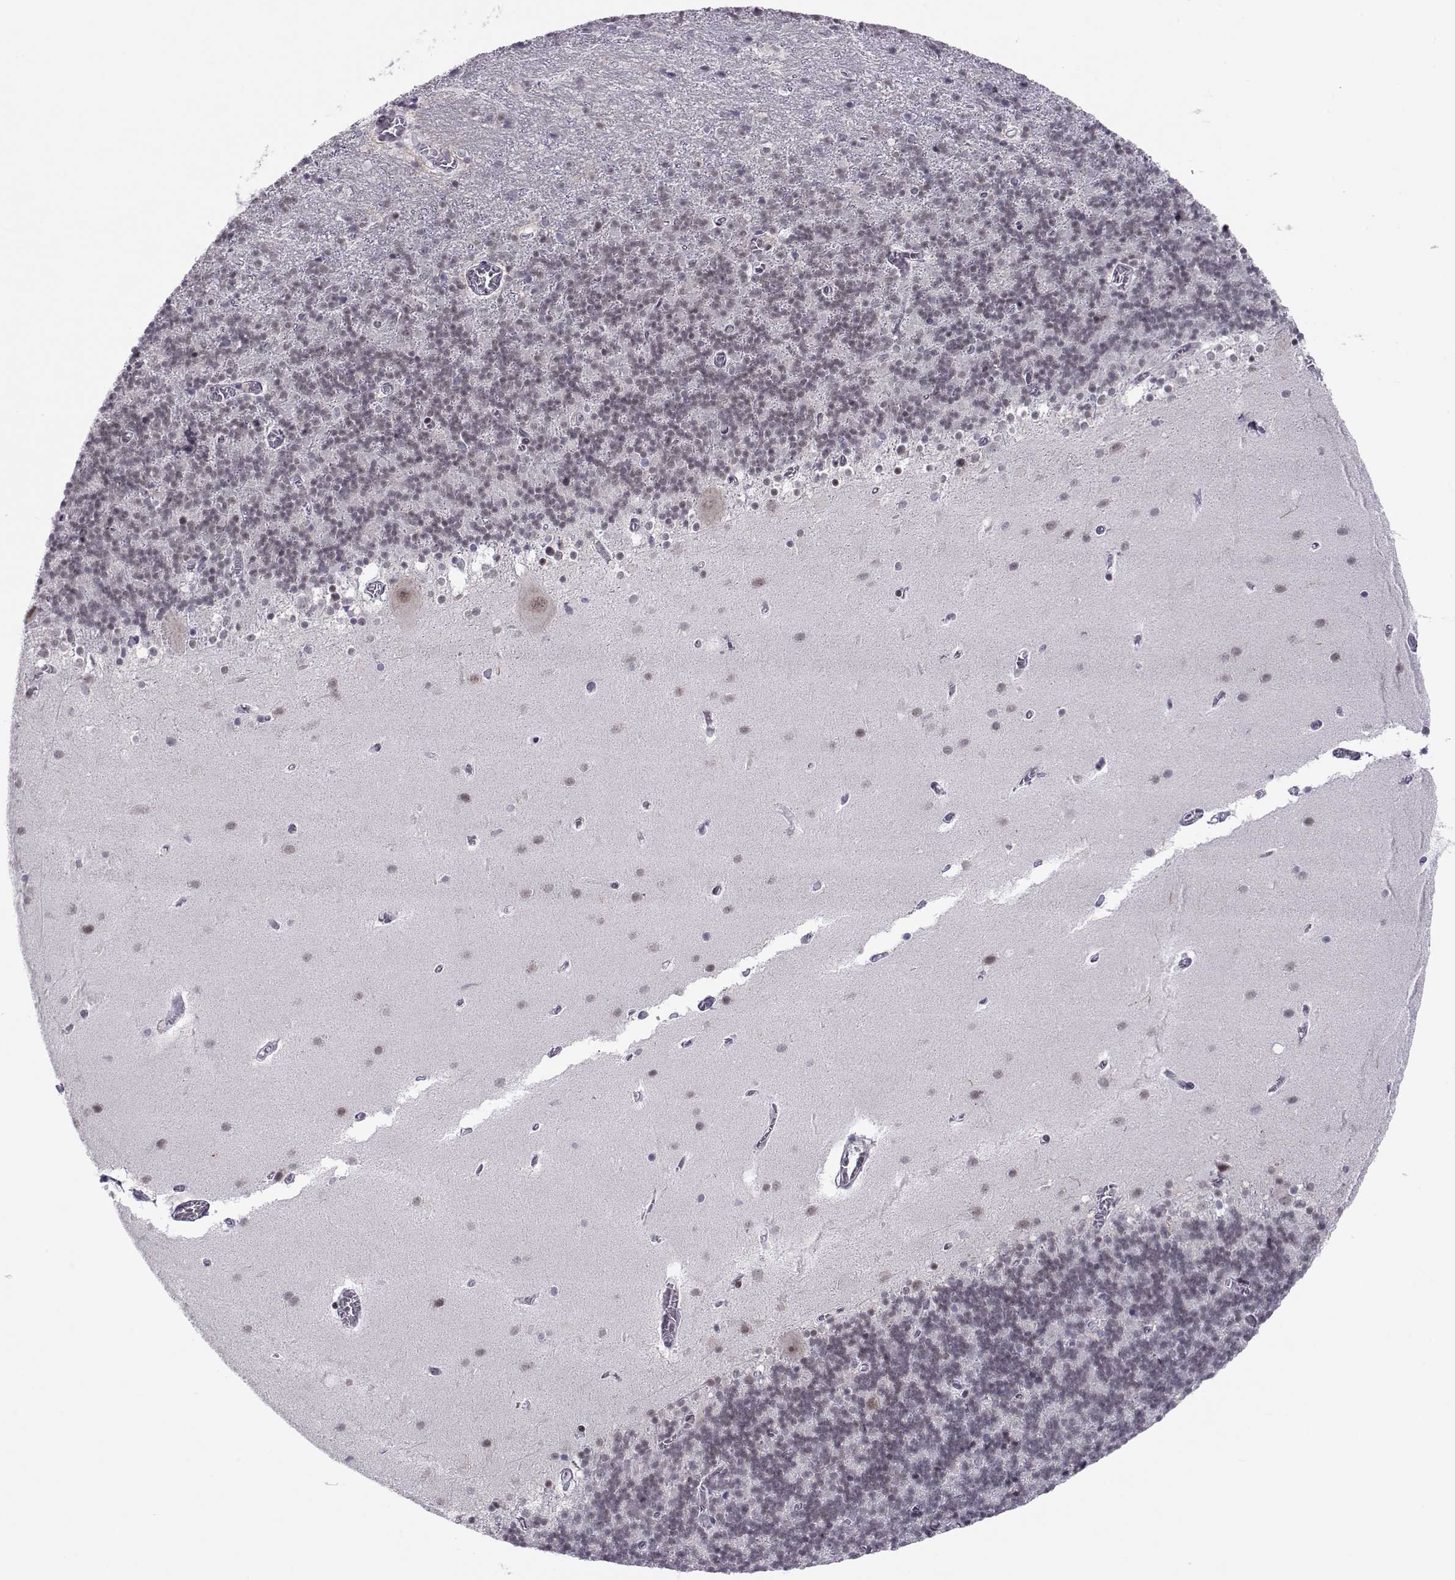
{"staining": {"intensity": "negative", "quantity": "none", "location": "none"}, "tissue": "cerebellum", "cell_type": "Cells in granular layer", "image_type": "normal", "snomed": [{"axis": "morphology", "description": "Normal tissue, NOS"}, {"axis": "topography", "description": "Cerebellum"}], "caption": "This is an immunohistochemistry (IHC) image of unremarkable human cerebellum. There is no expression in cells in granular layer.", "gene": "SIX6", "patient": {"sex": "male", "age": 70}}